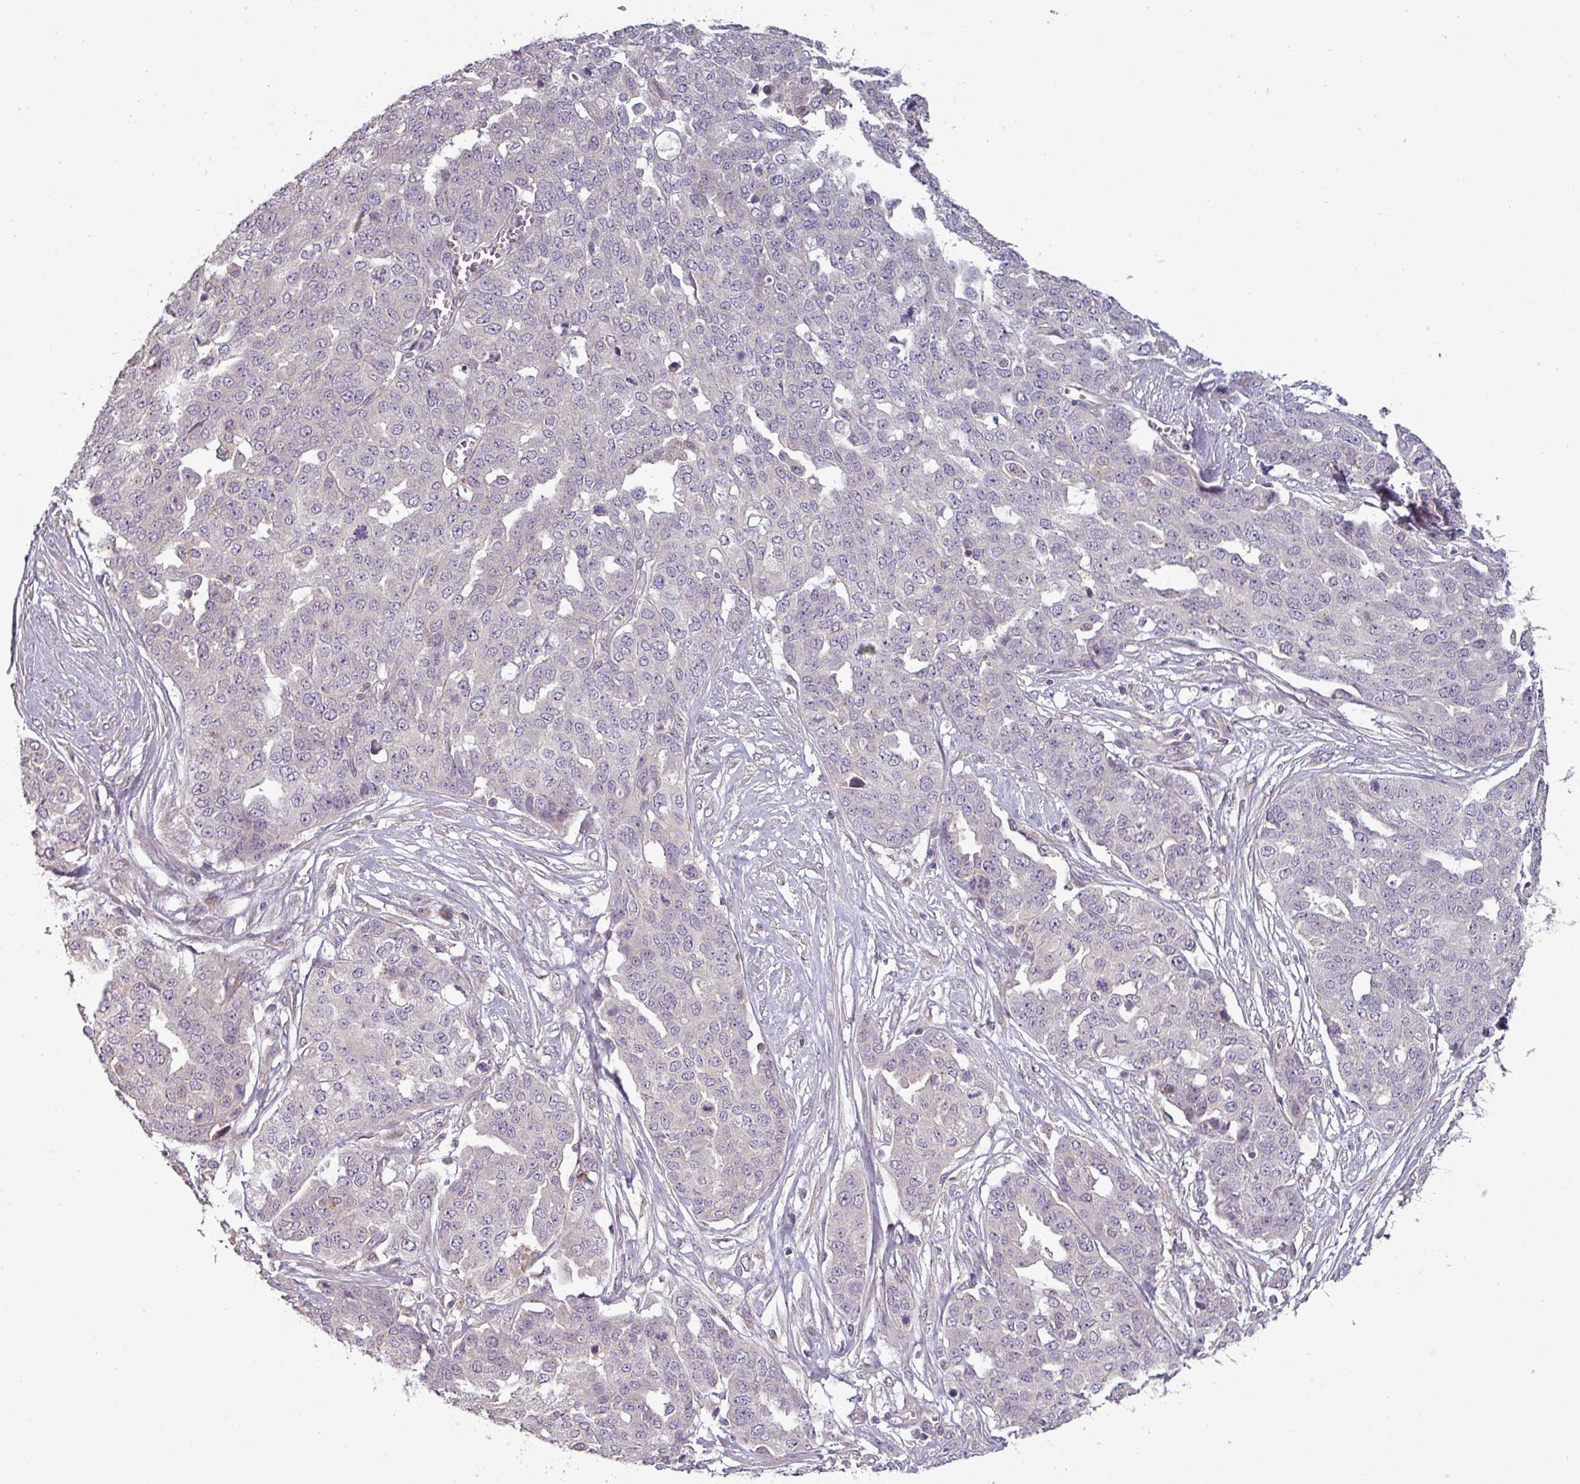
{"staining": {"intensity": "negative", "quantity": "none", "location": "none"}, "tissue": "ovarian cancer", "cell_type": "Tumor cells", "image_type": "cancer", "snomed": [{"axis": "morphology", "description": "Cystadenocarcinoma, serous, NOS"}, {"axis": "topography", "description": "Soft tissue"}, {"axis": "topography", "description": "Ovary"}], "caption": "Ovarian serous cystadenocarcinoma was stained to show a protein in brown. There is no significant expression in tumor cells. (Stains: DAB (3,3'-diaminobenzidine) immunohistochemistry (IHC) with hematoxylin counter stain, Microscopy: brightfield microscopy at high magnification).", "gene": "NIN", "patient": {"sex": "female", "age": 57}}